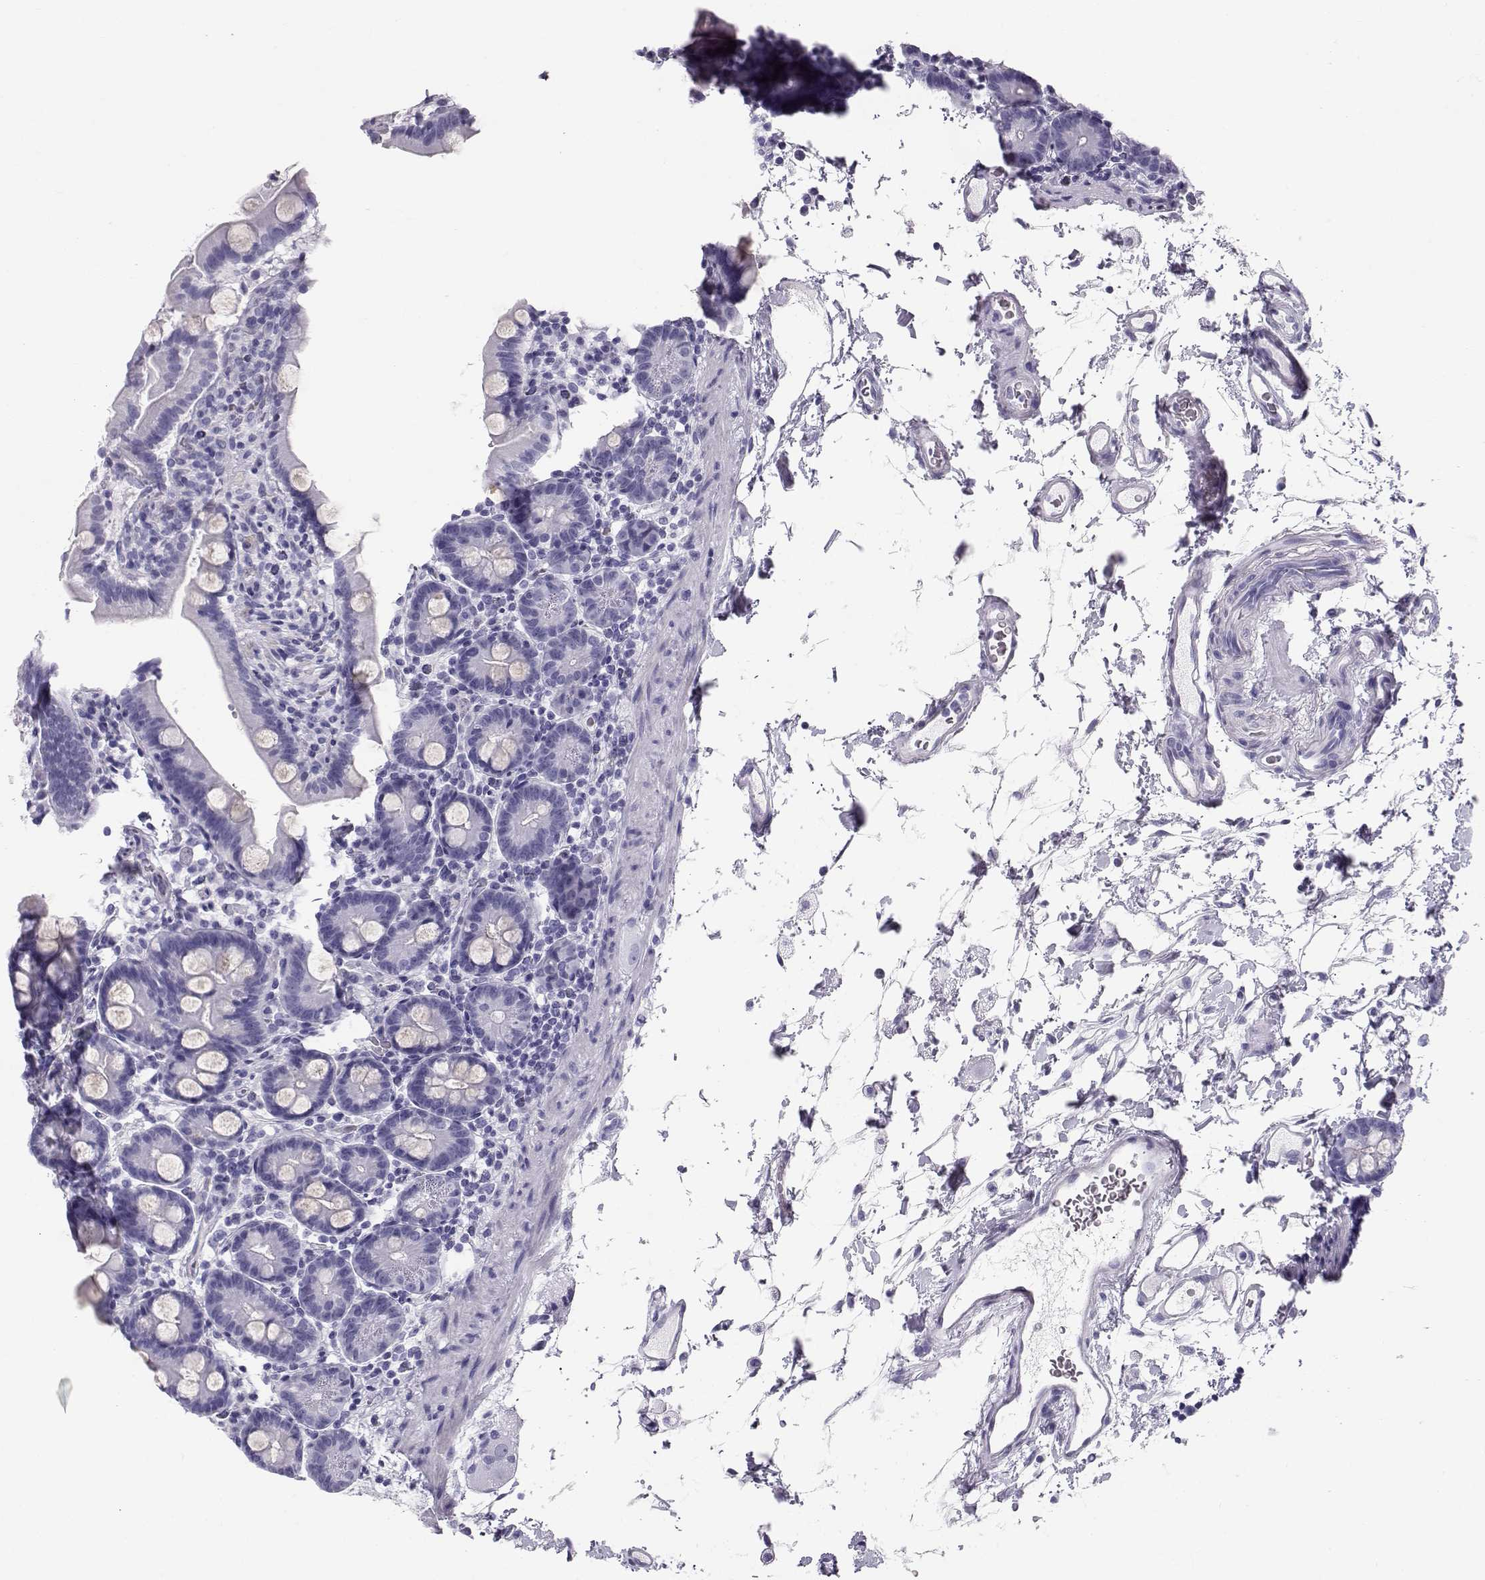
{"staining": {"intensity": "negative", "quantity": "none", "location": "none"}, "tissue": "small intestine", "cell_type": "Glandular cells", "image_type": "normal", "snomed": [{"axis": "morphology", "description": "Normal tissue, NOS"}, {"axis": "topography", "description": "Small intestine"}], "caption": "High power microscopy photomicrograph of an IHC photomicrograph of normal small intestine, revealing no significant expression in glandular cells. (Brightfield microscopy of DAB (3,3'-diaminobenzidine) immunohistochemistry at high magnification).", "gene": "RD3", "patient": {"sex": "female", "age": 44}}